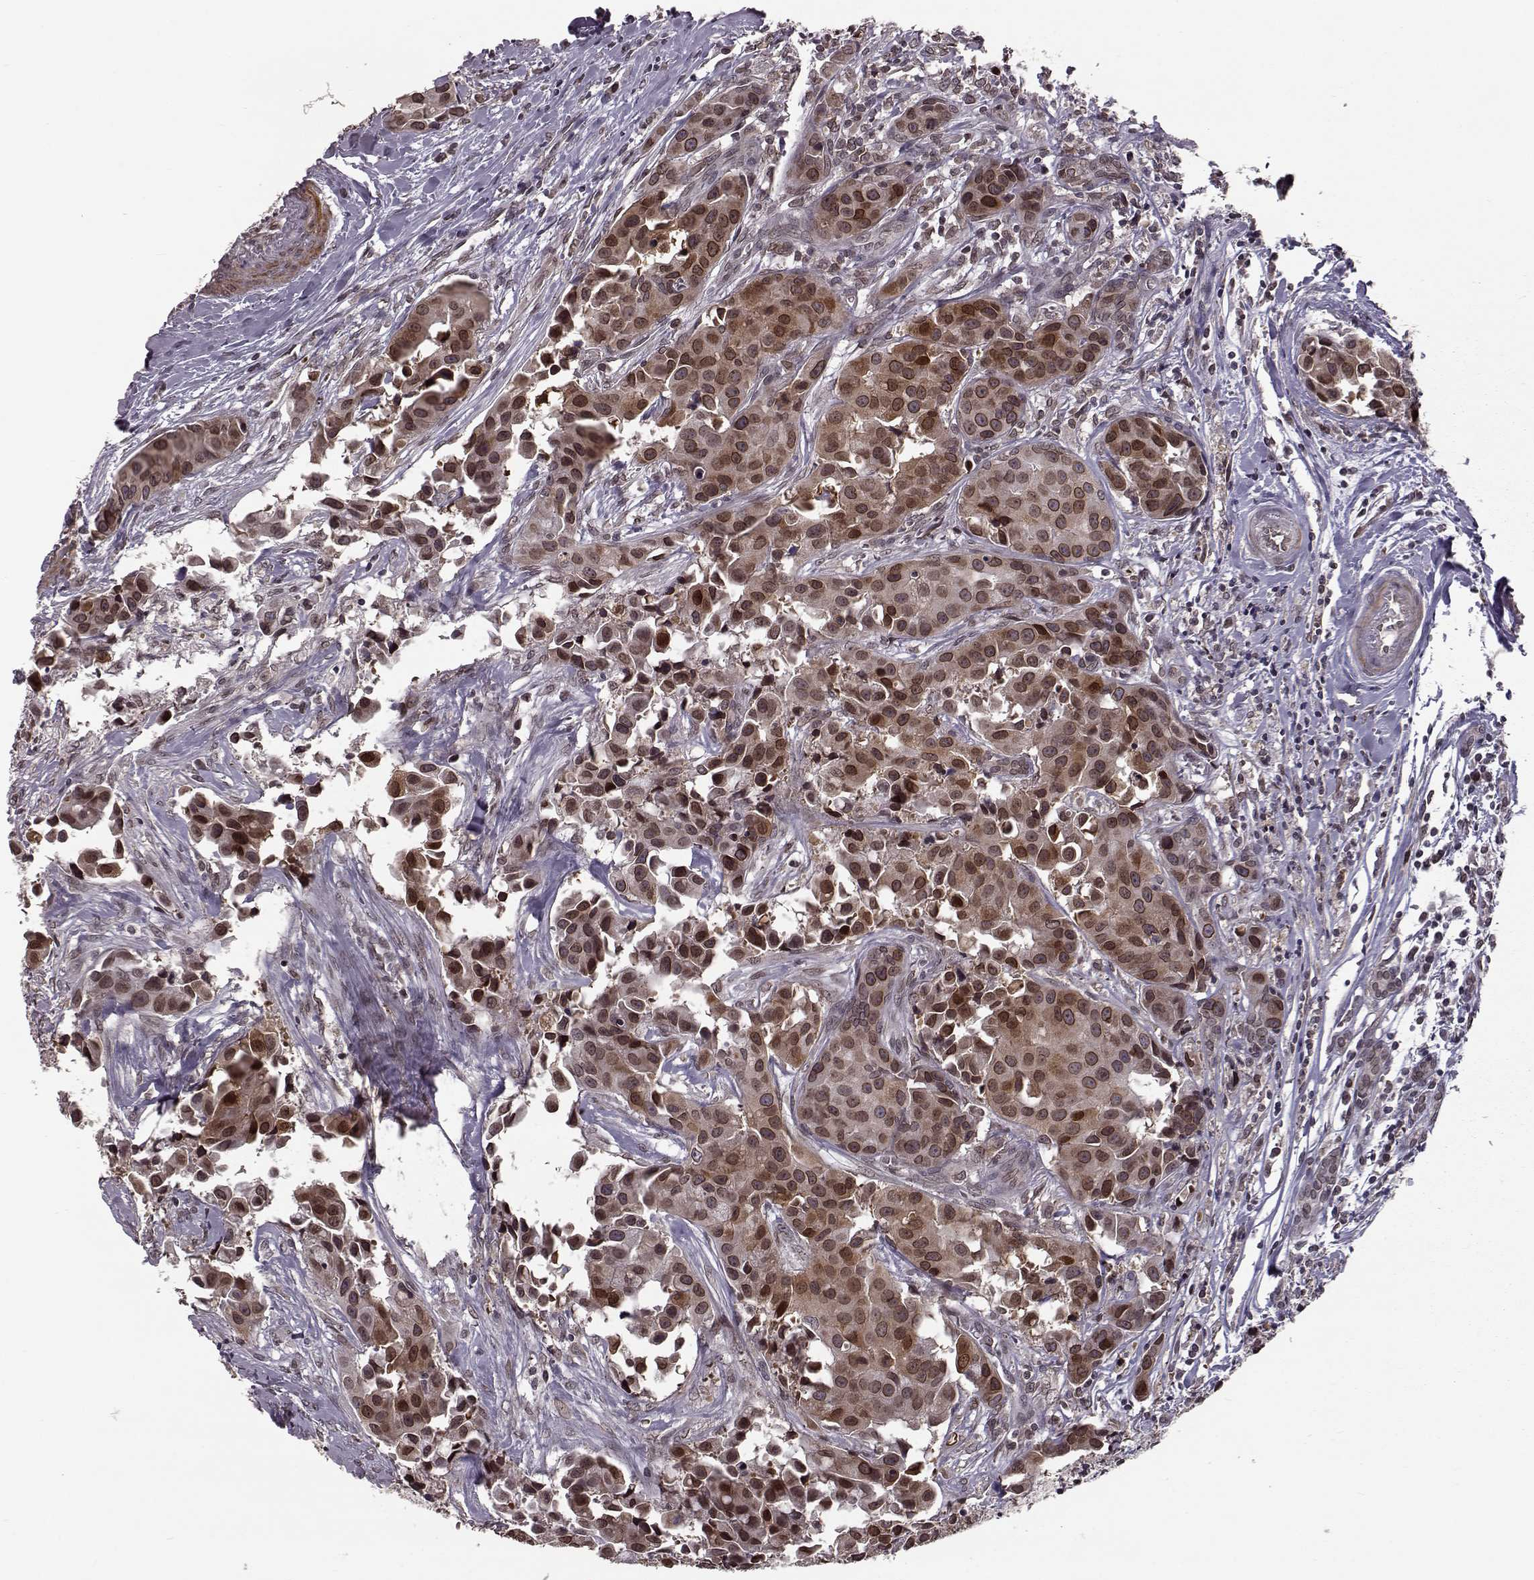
{"staining": {"intensity": "moderate", "quantity": ">75%", "location": "cytoplasmic/membranous,nuclear"}, "tissue": "head and neck cancer", "cell_type": "Tumor cells", "image_type": "cancer", "snomed": [{"axis": "morphology", "description": "Adenocarcinoma, NOS"}, {"axis": "topography", "description": "Head-Neck"}], "caption": "Protein staining shows moderate cytoplasmic/membranous and nuclear positivity in about >75% of tumor cells in head and neck cancer.", "gene": "NUP37", "patient": {"sex": "male", "age": 76}}